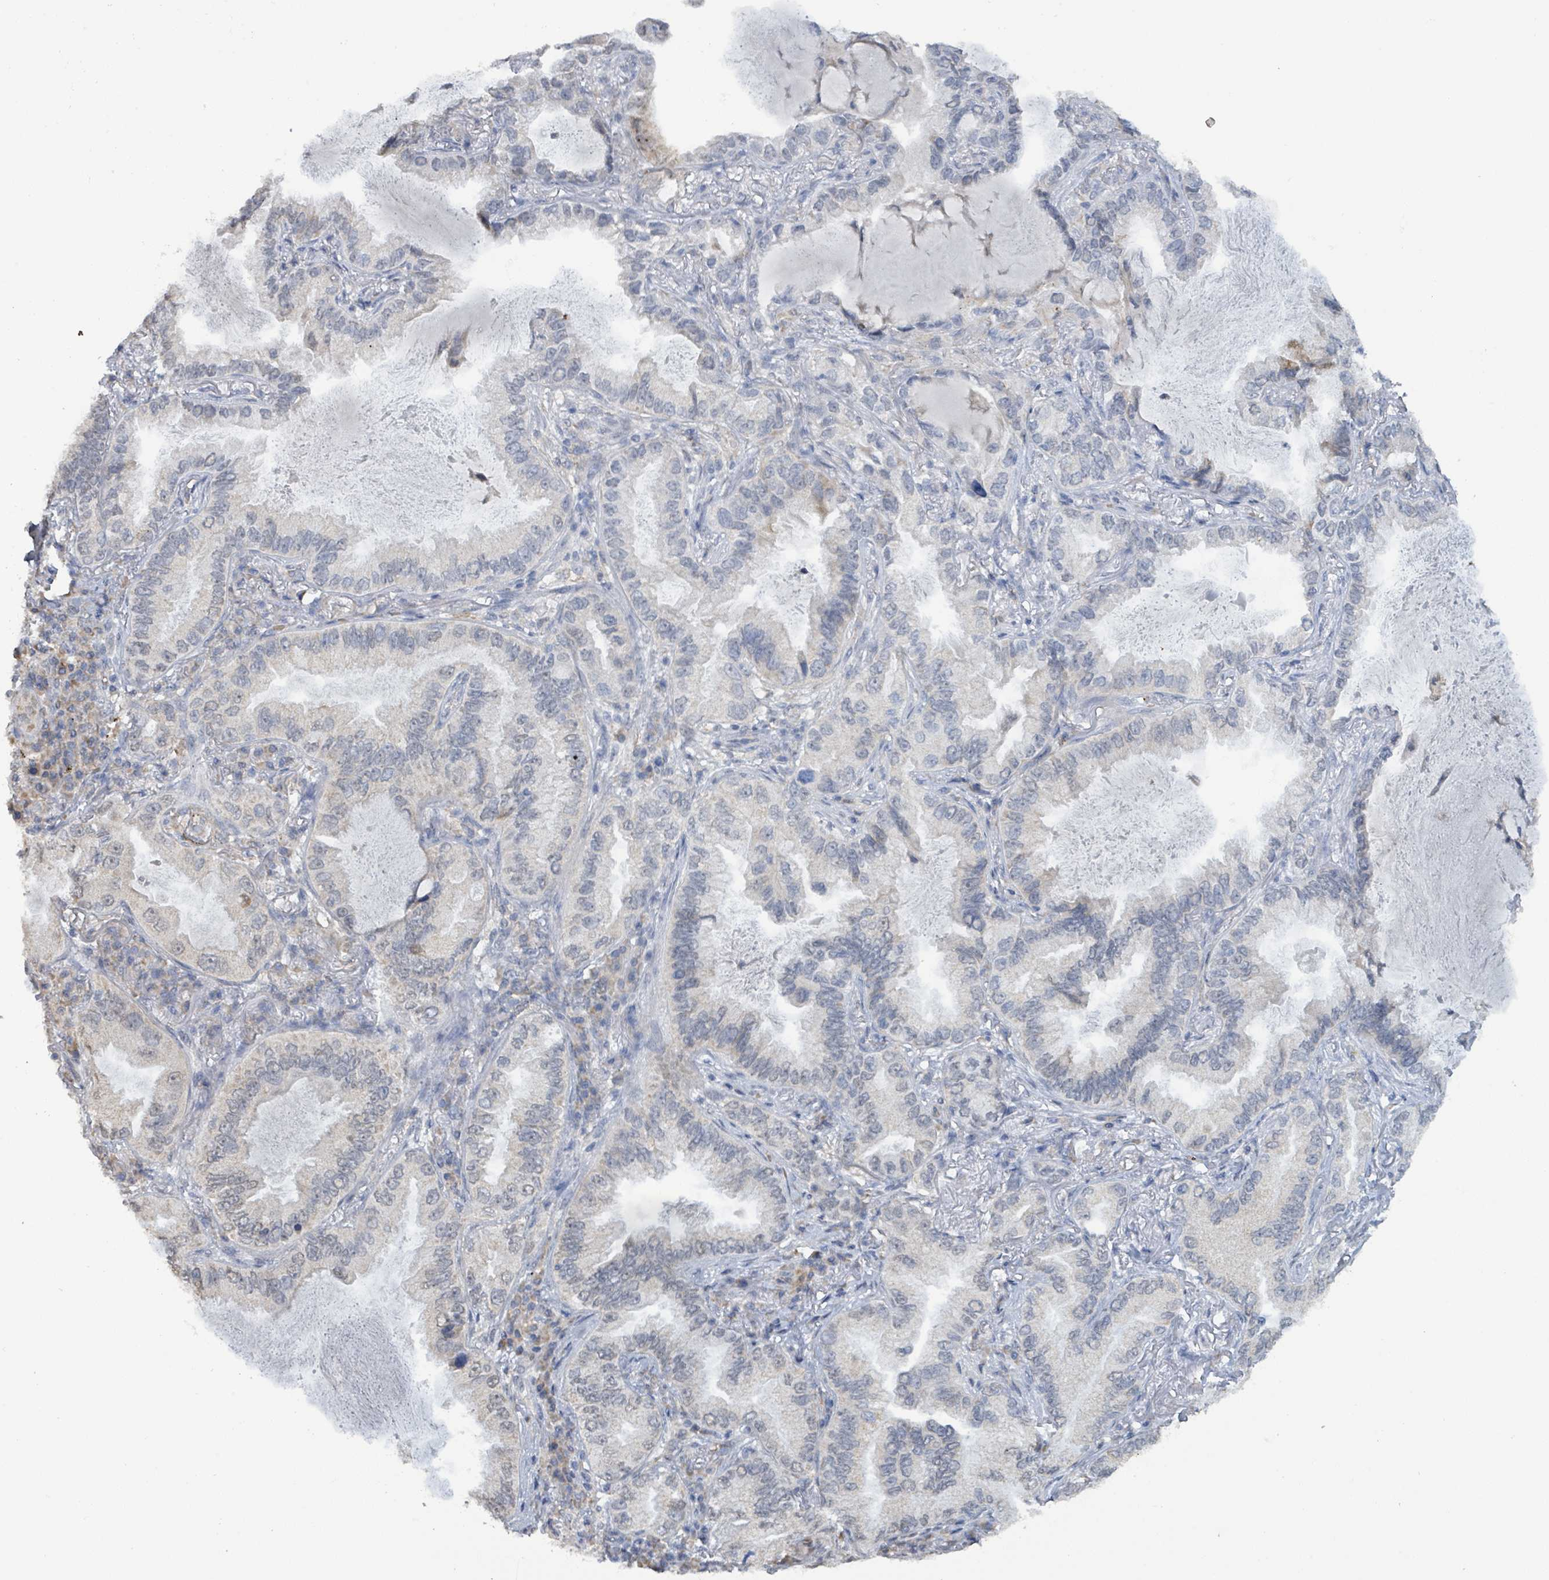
{"staining": {"intensity": "weak", "quantity": "<25%", "location": "cytoplasmic/membranous"}, "tissue": "lung cancer", "cell_type": "Tumor cells", "image_type": "cancer", "snomed": [{"axis": "morphology", "description": "Adenocarcinoma, NOS"}, {"axis": "topography", "description": "Lung"}], "caption": "Adenocarcinoma (lung) was stained to show a protein in brown. There is no significant expression in tumor cells.", "gene": "SEBOX", "patient": {"sex": "female", "age": 69}}